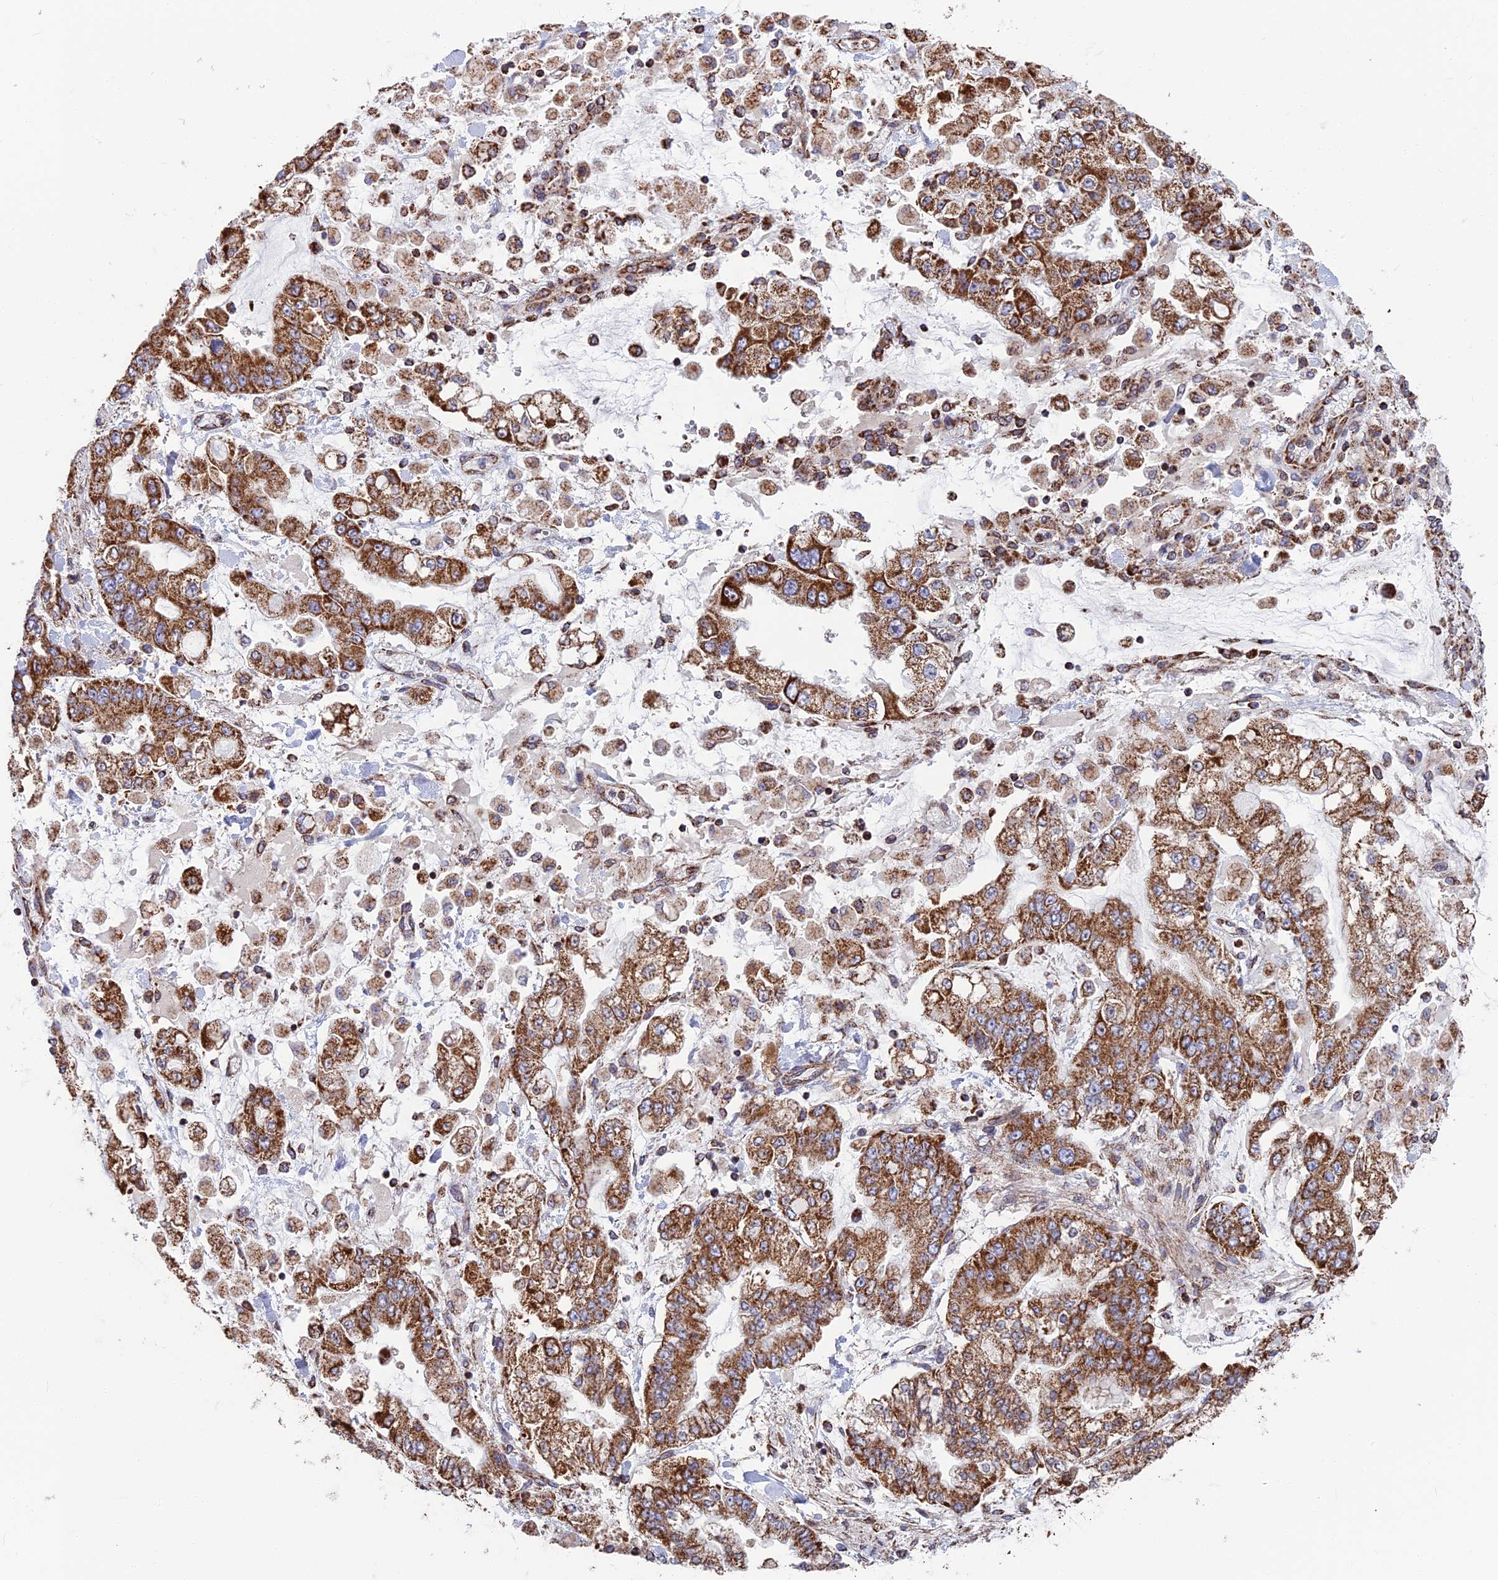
{"staining": {"intensity": "strong", "quantity": ">75%", "location": "cytoplasmic/membranous"}, "tissue": "stomach cancer", "cell_type": "Tumor cells", "image_type": "cancer", "snomed": [{"axis": "morphology", "description": "Normal tissue, NOS"}, {"axis": "morphology", "description": "Adenocarcinoma, NOS"}, {"axis": "topography", "description": "Stomach, upper"}, {"axis": "topography", "description": "Stomach"}], "caption": "Brown immunohistochemical staining in stomach cancer (adenocarcinoma) displays strong cytoplasmic/membranous positivity in about >75% of tumor cells.", "gene": "CS", "patient": {"sex": "male", "age": 76}}